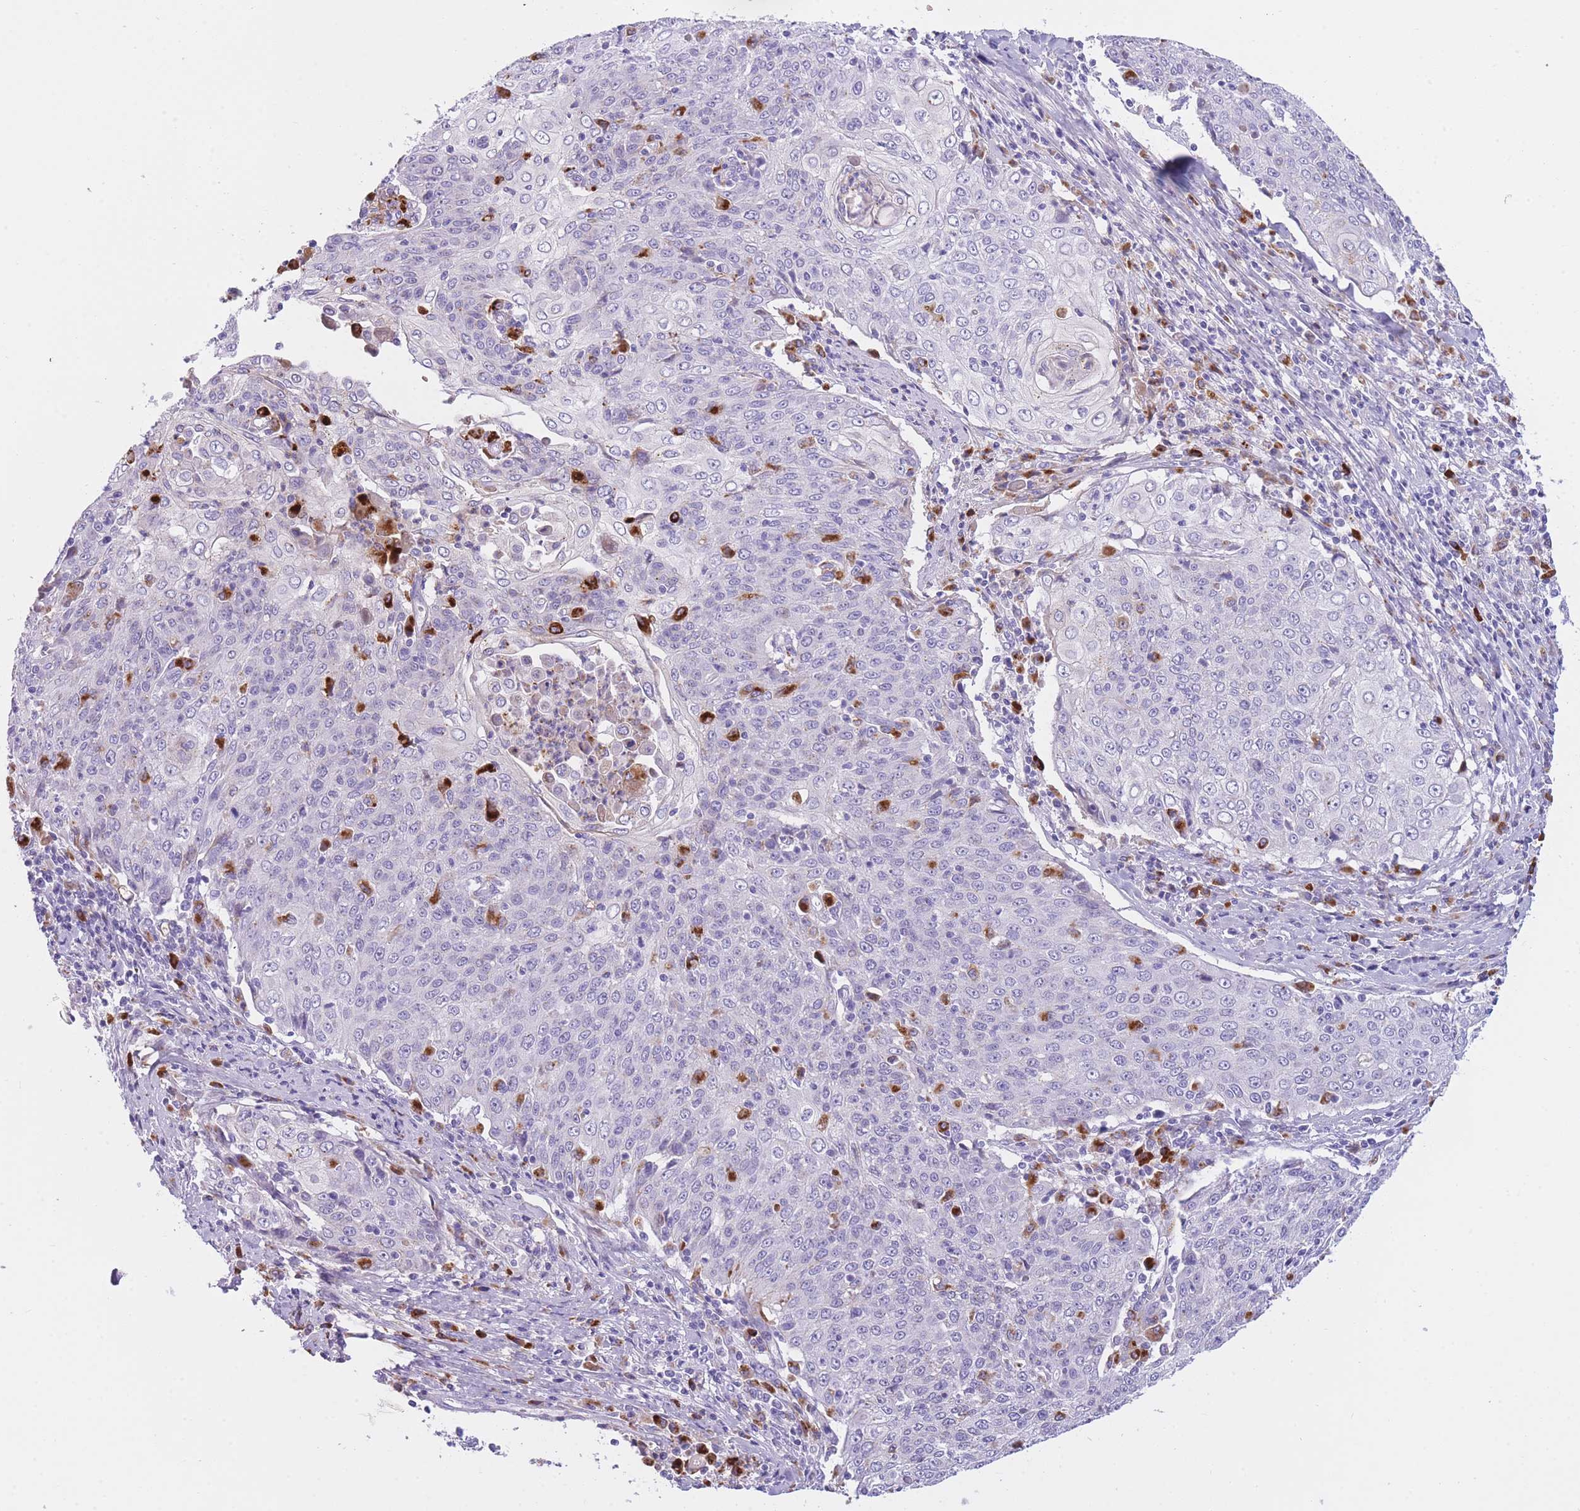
{"staining": {"intensity": "negative", "quantity": "none", "location": "none"}, "tissue": "cervical cancer", "cell_type": "Tumor cells", "image_type": "cancer", "snomed": [{"axis": "morphology", "description": "Squamous cell carcinoma, NOS"}, {"axis": "topography", "description": "Cervix"}], "caption": "A high-resolution image shows immunohistochemistry (IHC) staining of cervical squamous cell carcinoma, which exhibits no significant staining in tumor cells.", "gene": "PLBD1", "patient": {"sex": "female", "age": 48}}